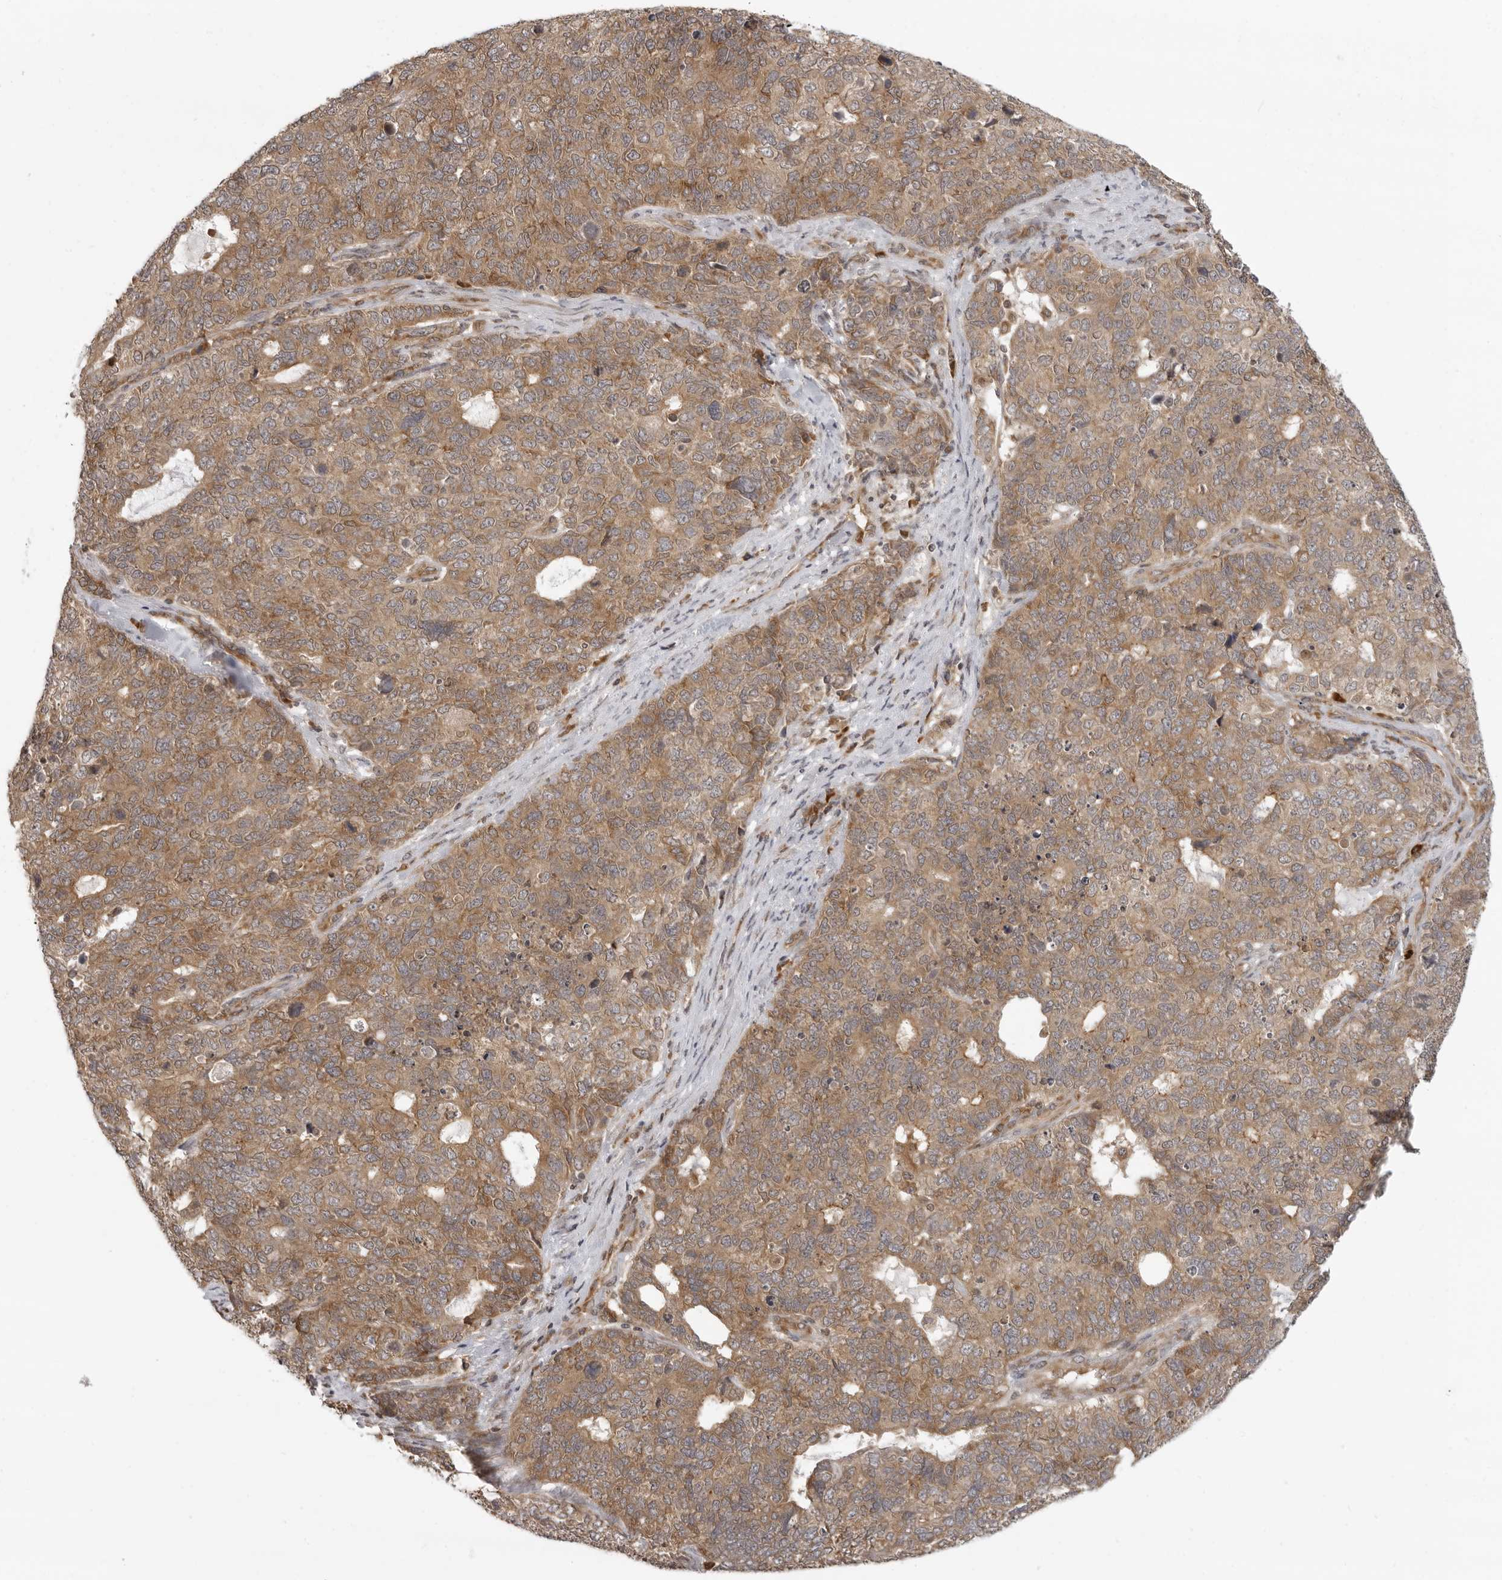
{"staining": {"intensity": "moderate", "quantity": ">75%", "location": "cytoplasmic/membranous"}, "tissue": "cervical cancer", "cell_type": "Tumor cells", "image_type": "cancer", "snomed": [{"axis": "morphology", "description": "Squamous cell carcinoma, NOS"}, {"axis": "topography", "description": "Cervix"}], "caption": "The immunohistochemical stain labels moderate cytoplasmic/membranous staining in tumor cells of cervical squamous cell carcinoma tissue.", "gene": "PRRC2A", "patient": {"sex": "female", "age": 63}}